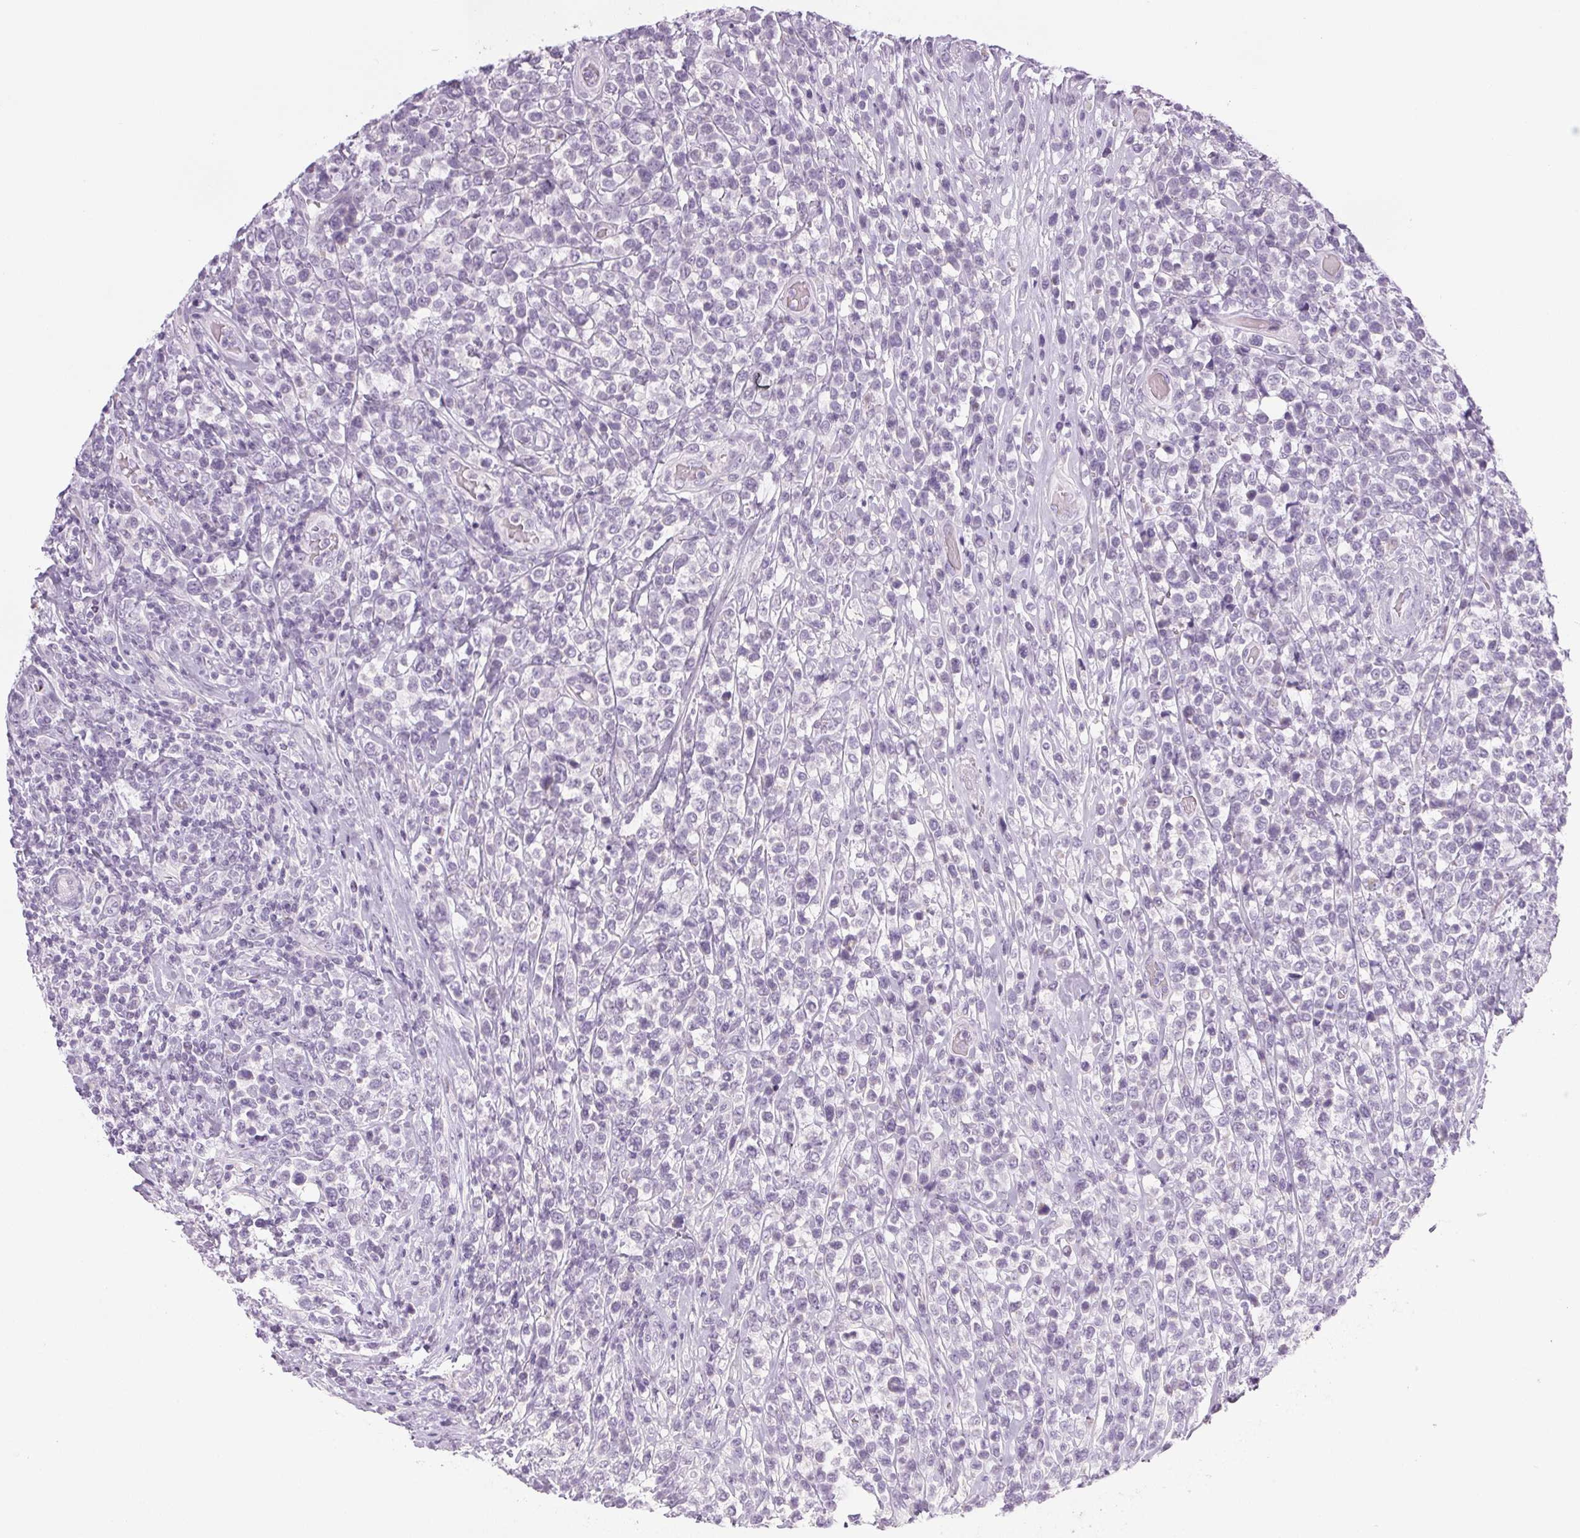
{"staining": {"intensity": "negative", "quantity": "none", "location": "none"}, "tissue": "lymphoma", "cell_type": "Tumor cells", "image_type": "cancer", "snomed": [{"axis": "morphology", "description": "Malignant lymphoma, non-Hodgkin's type, High grade"}, {"axis": "topography", "description": "Soft tissue"}], "caption": "High power microscopy histopathology image of an immunohistochemistry micrograph of malignant lymphoma, non-Hodgkin's type (high-grade), revealing no significant staining in tumor cells. The staining was performed using DAB to visualize the protein expression in brown, while the nuclei were stained in blue with hematoxylin (Magnification: 20x).", "gene": "COL7A1", "patient": {"sex": "female", "age": 56}}